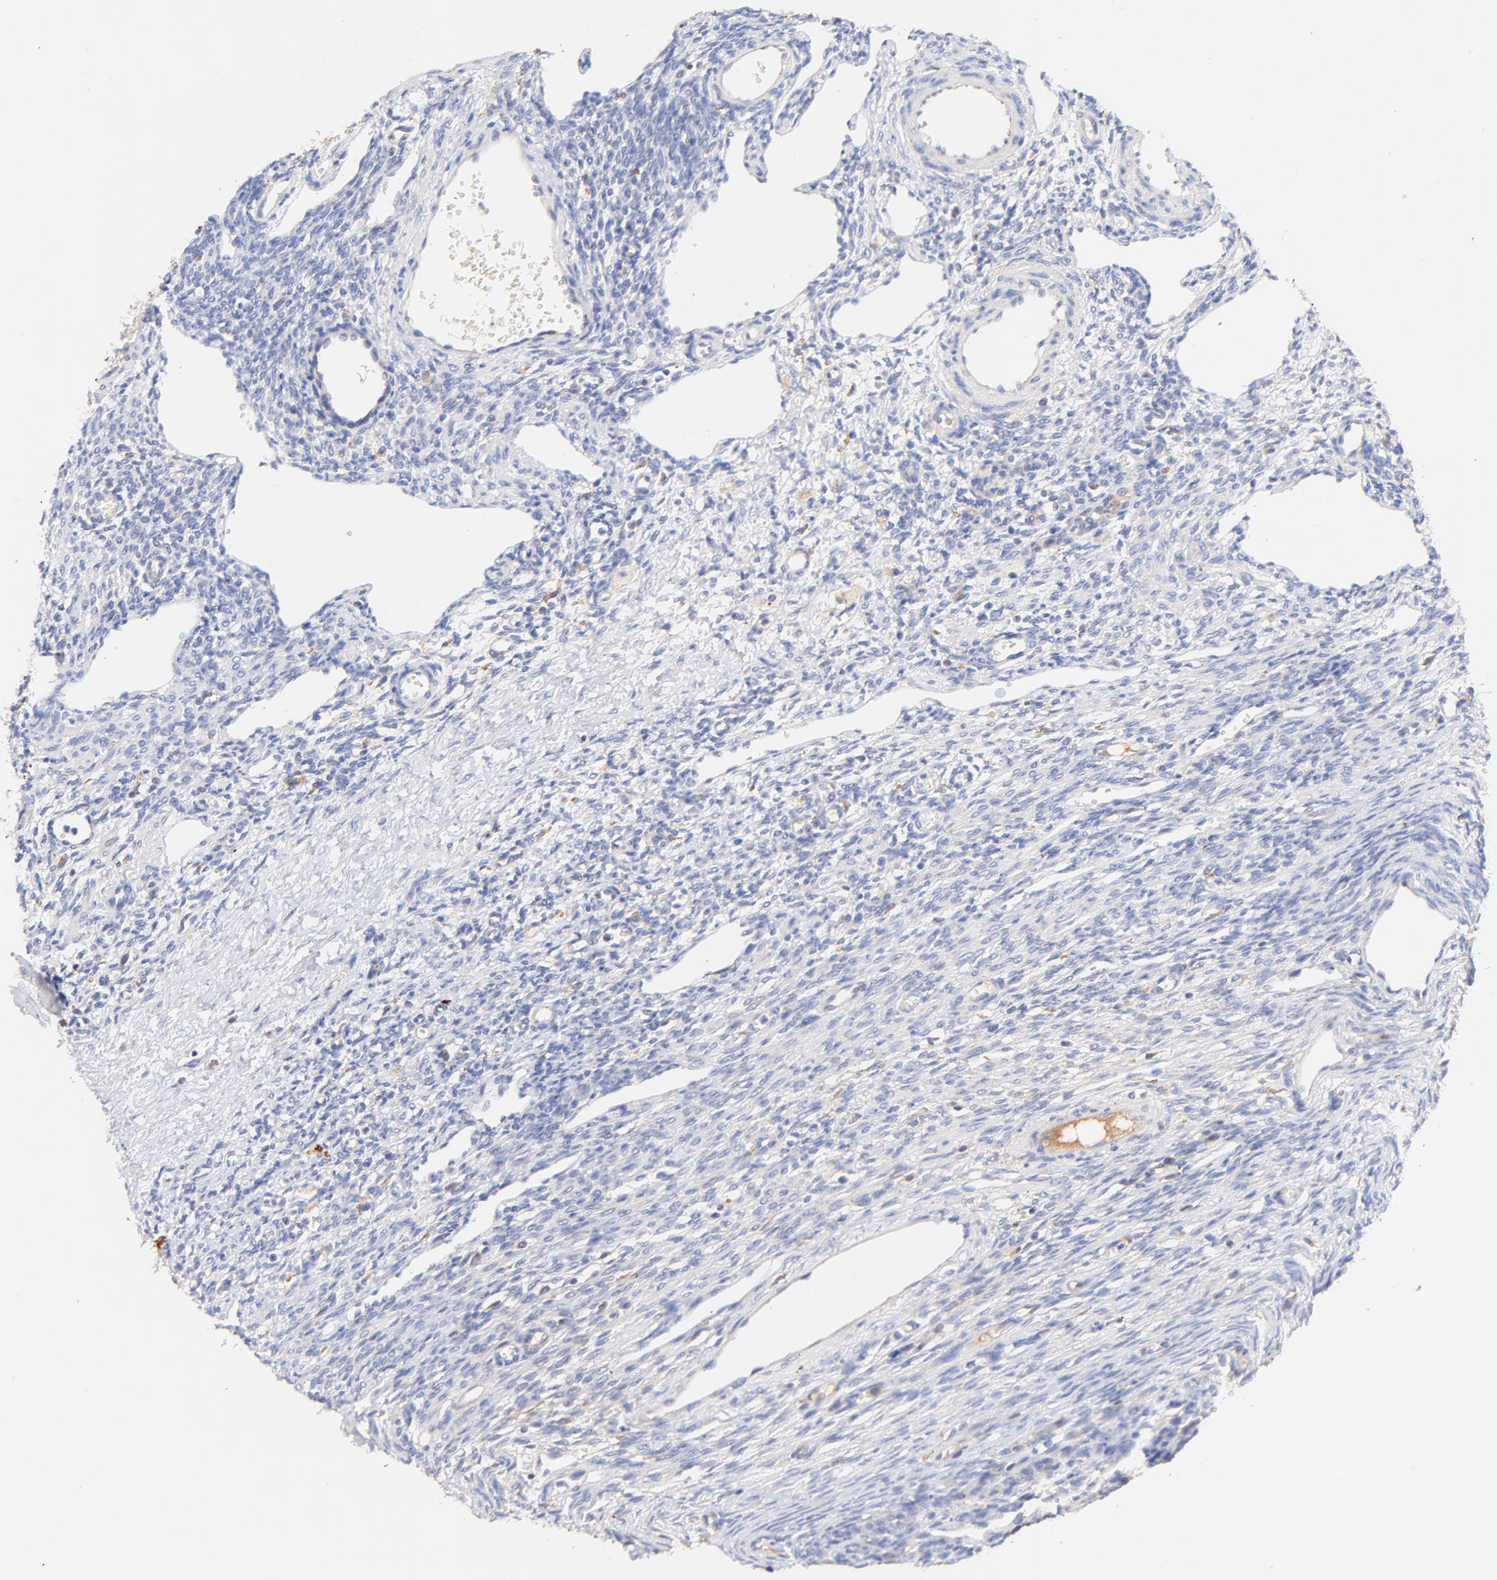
{"staining": {"intensity": "negative", "quantity": "none", "location": "none"}, "tissue": "ovary", "cell_type": "Ovarian stroma cells", "image_type": "normal", "snomed": [{"axis": "morphology", "description": "Normal tissue, NOS"}, {"axis": "topography", "description": "Ovary"}], "caption": "Ovarian stroma cells are negative for protein expression in benign human ovary. (Brightfield microscopy of DAB (3,3'-diaminobenzidine) IHC at high magnification).", "gene": "IGLV7", "patient": {"sex": "female", "age": 33}}